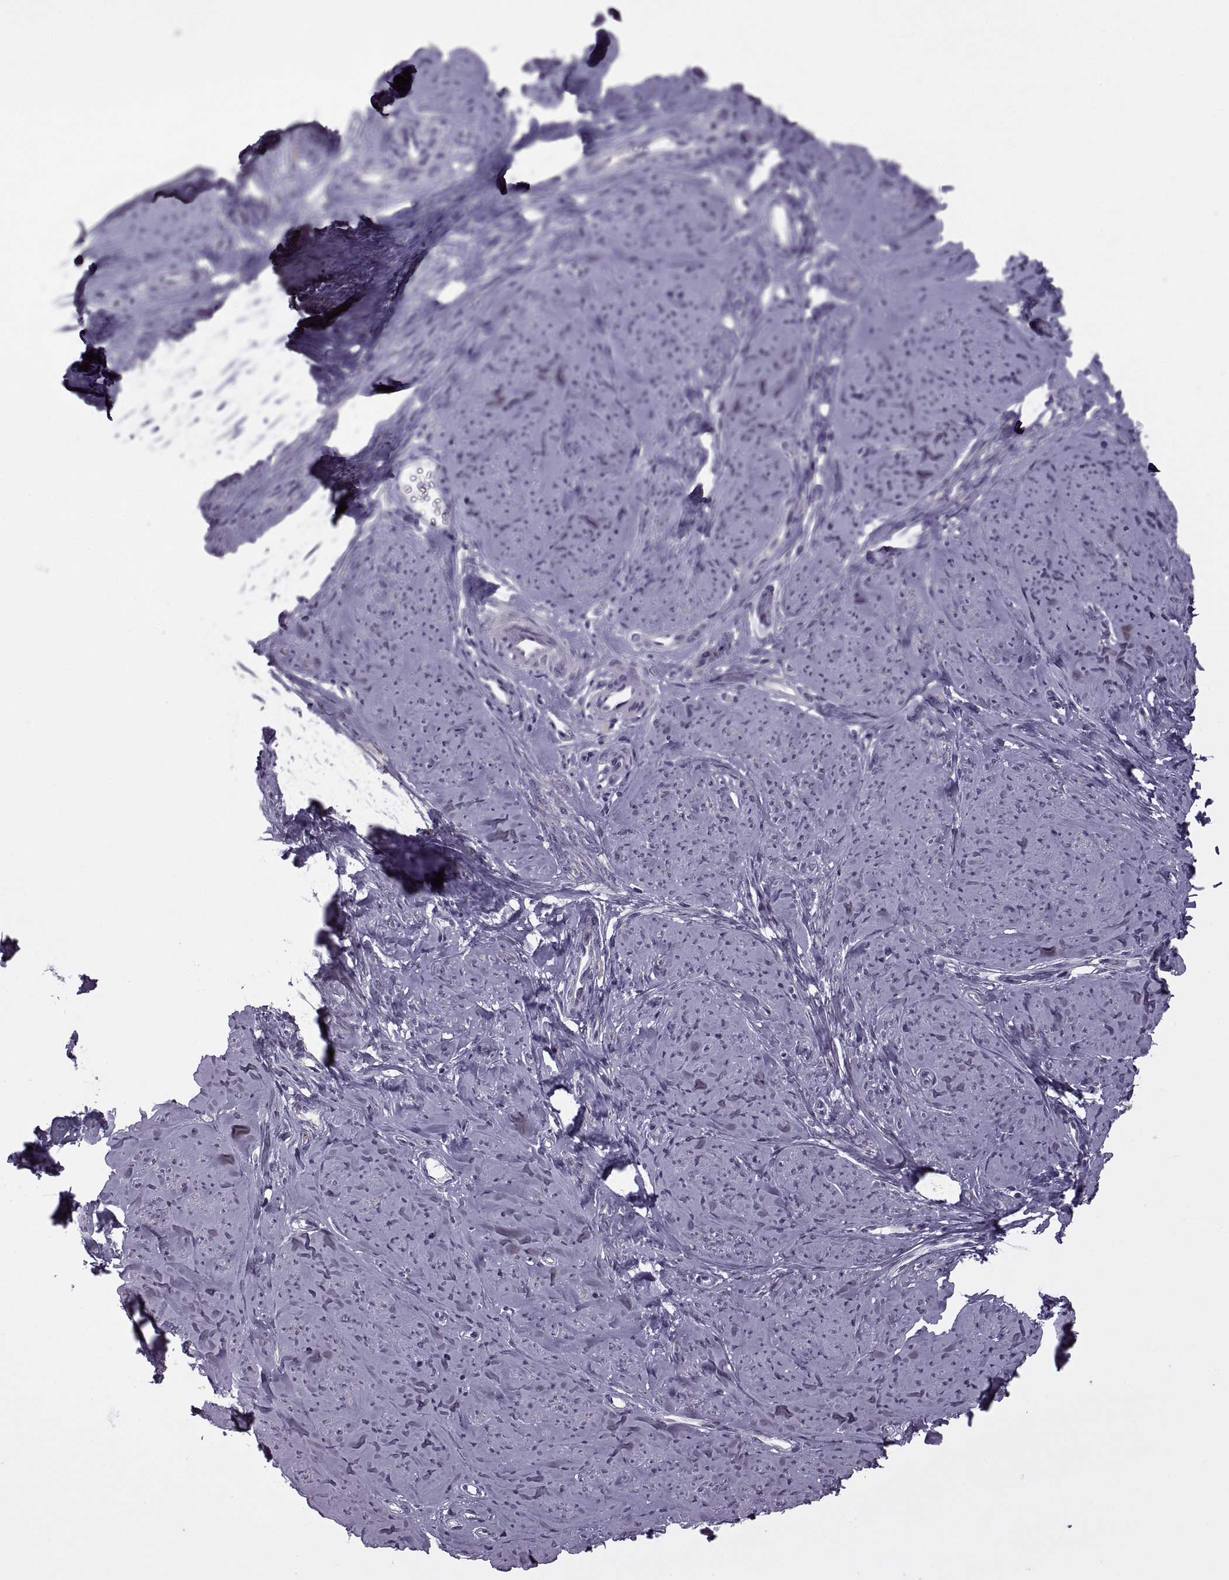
{"staining": {"intensity": "weak", "quantity": "25%-75%", "location": "cytoplasmic/membranous"}, "tissue": "smooth muscle", "cell_type": "Smooth muscle cells", "image_type": "normal", "snomed": [{"axis": "morphology", "description": "Normal tissue, NOS"}, {"axis": "topography", "description": "Smooth muscle"}], "caption": "IHC histopathology image of normal smooth muscle: human smooth muscle stained using immunohistochemistry reveals low levels of weak protein expression localized specifically in the cytoplasmic/membranous of smooth muscle cells, appearing as a cytoplasmic/membranous brown color.", "gene": "RIPK4", "patient": {"sex": "female", "age": 48}}